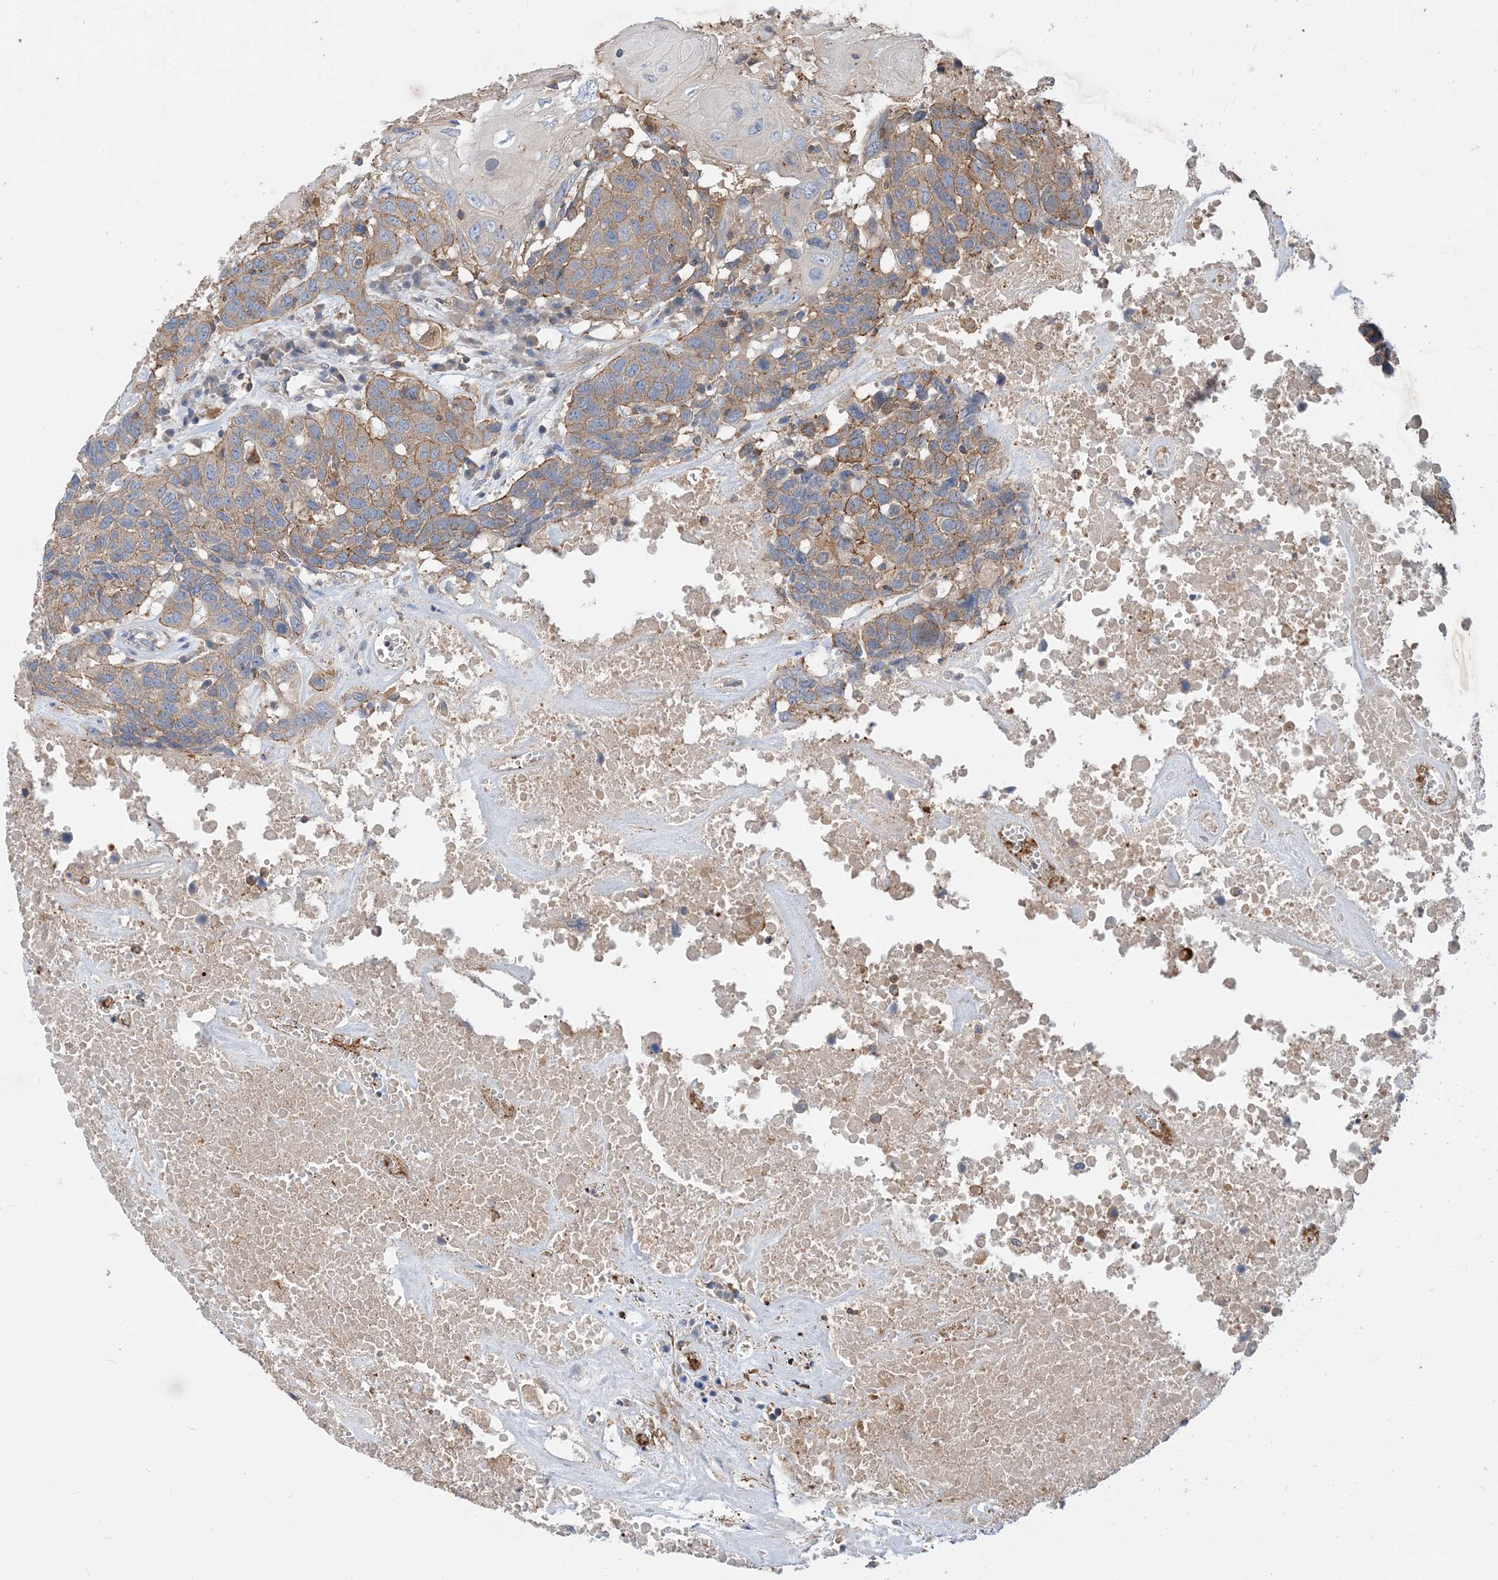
{"staining": {"intensity": "moderate", "quantity": "25%-75%", "location": "cytoplasmic/membranous"}, "tissue": "head and neck cancer", "cell_type": "Tumor cells", "image_type": "cancer", "snomed": [{"axis": "morphology", "description": "Squamous cell carcinoma, NOS"}, {"axis": "topography", "description": "Head-Neck"}], "caption": "Protein staining of head and neck cancer tissue displays moderate cytoplasmic/membranous expression in approximately 25%-75% of tumor cells. The protein of interest is stained brown, and the nuclei are stained in blue (DAB (3,3'-diaminobenzidine) IHC with brightfield microscopy, high magnification).", "gene": "PARVG", "patient": {"sex": "male", "age": 66}}